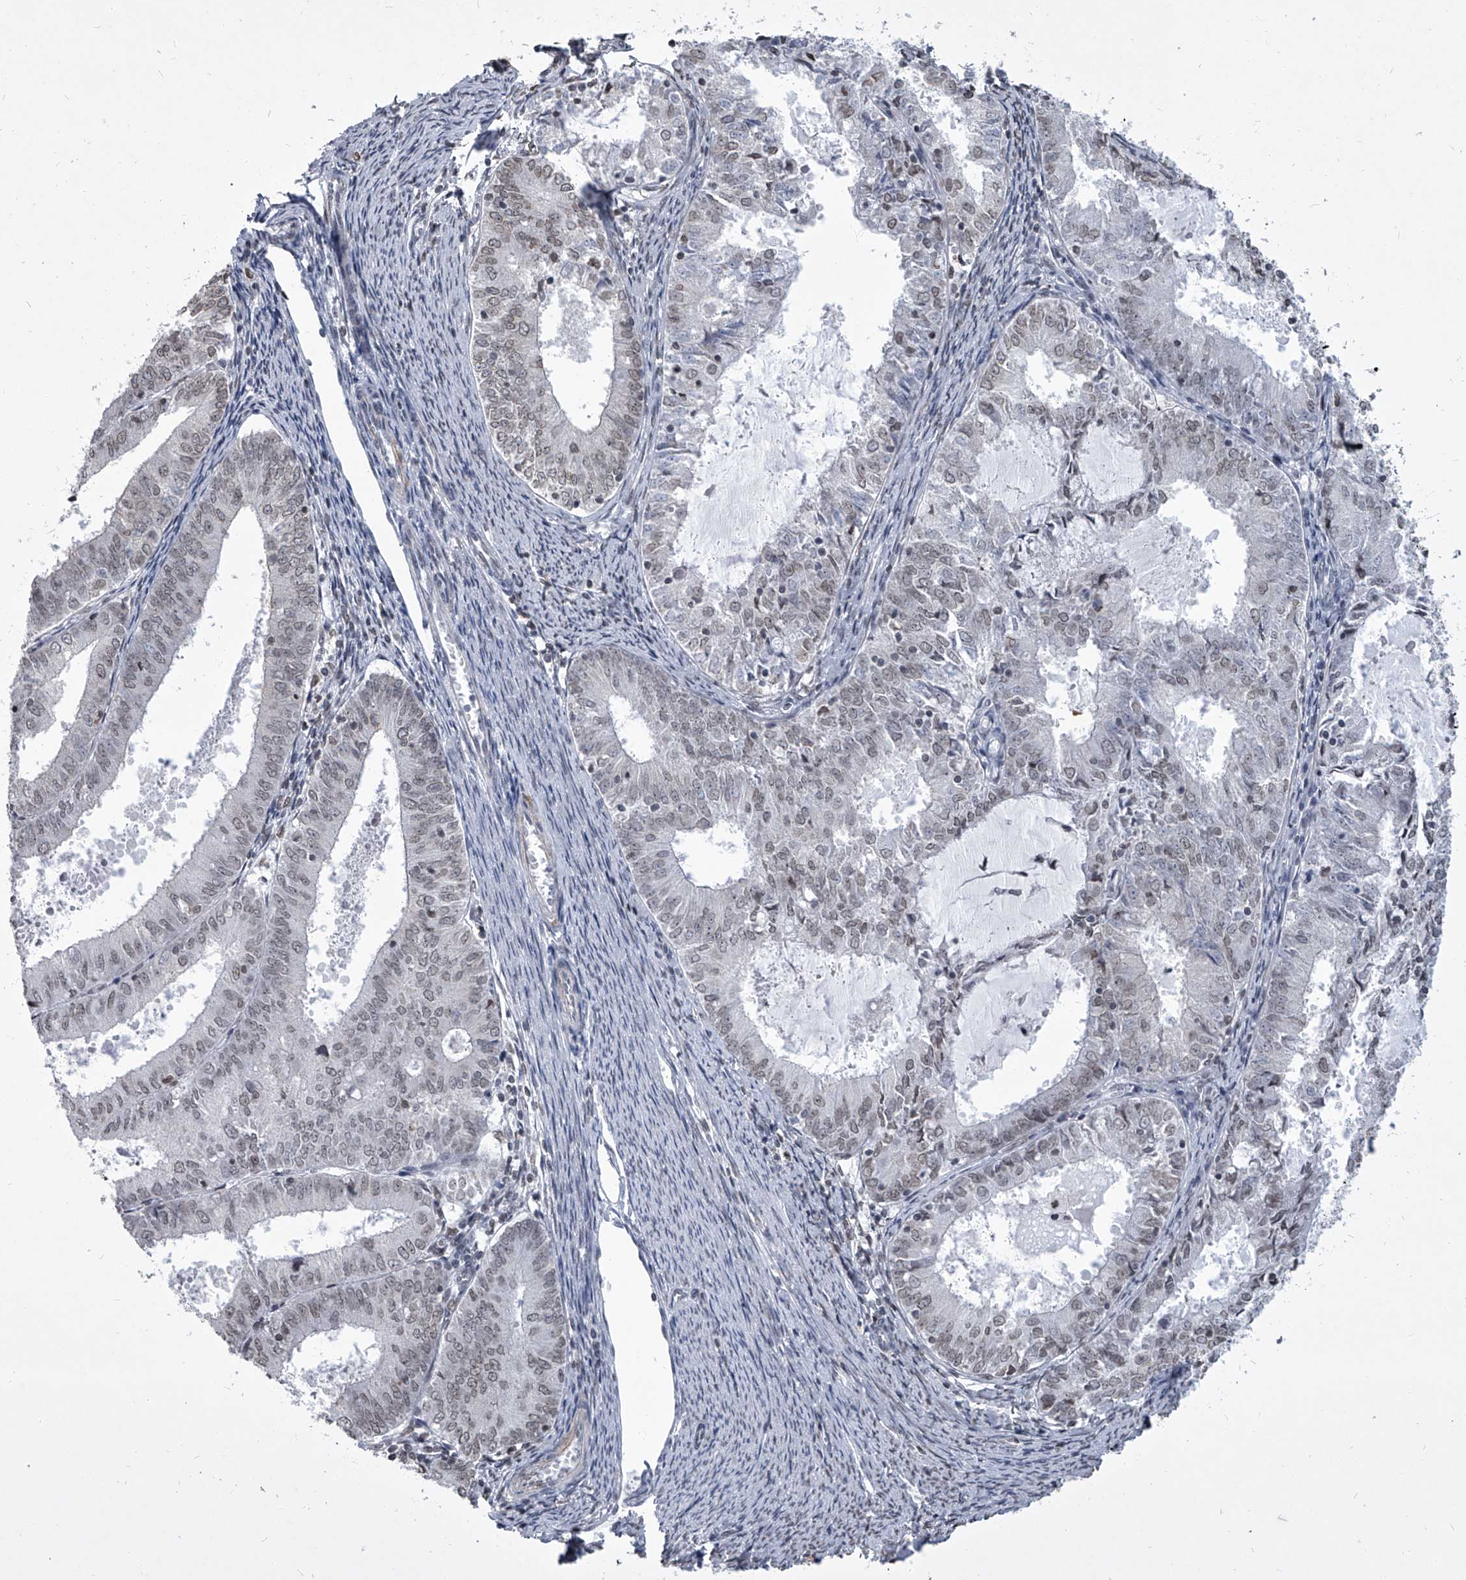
{"staining": {"intensity": "weak", "quantity": "<25%", "location": "nuclear"}, "tissue": "endometrial cancer", "cell_type": "Tumor cells", "image_type": "cancer", "snomed": [{"axis": "morphology", "description": "Adenocarcinoma, NOS"}, {"axis": "topography", "description": "Endometrium"}], "caption": "There is no significant expression in tumor cells of adenocarcinoma (endometrial).", "gene": "PPIL4", "patient": {"sex": "female", "age": 57}}